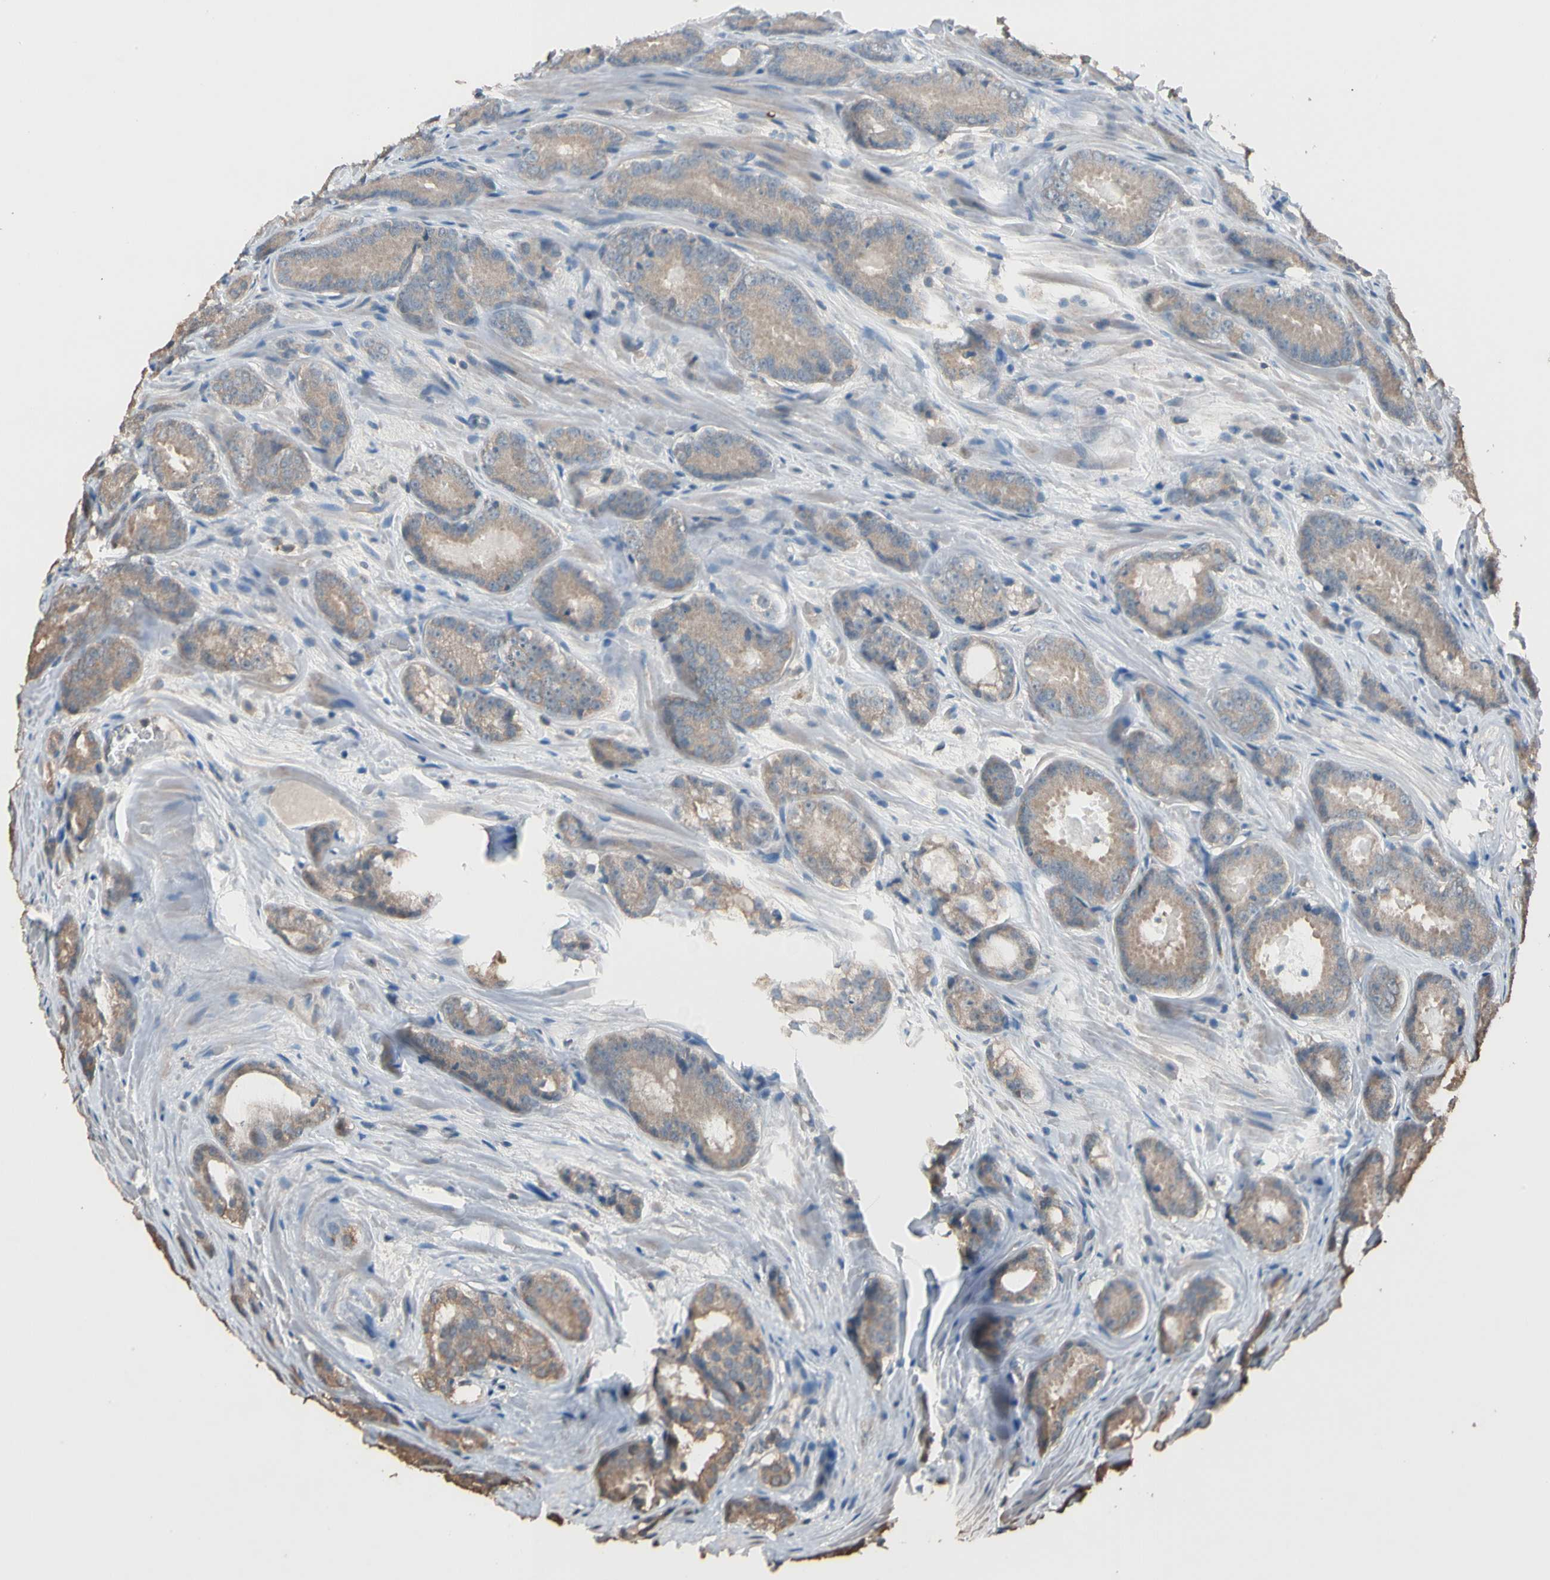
{"staining": {"intensity": "weak", "quantity": ">75%", "location": "cytoplasmic/membranous"}, "tissue": "prostate cancer", "cell_type": "Tumor cells", "image_type": "cancer", "snomed": [{"axis": "morphology", "description": "Adenocarcinoma, High grade"}, {"axis": "topography", "description": "Prostate"}], "caption": "Immunohistochemical staining of prostate cancer demonstrates low levels of weak cytoplasmic/membranous protein expression in approximately >75% of tumor cells. The staining was performed using DAB (3,3'-diaminobenzidine), with brown indicating positive protein expression. Nuclei are stained blue with hematoxylin.", "gene": "MAP3K7", "patient": {"sex": "male", "age": 64}}